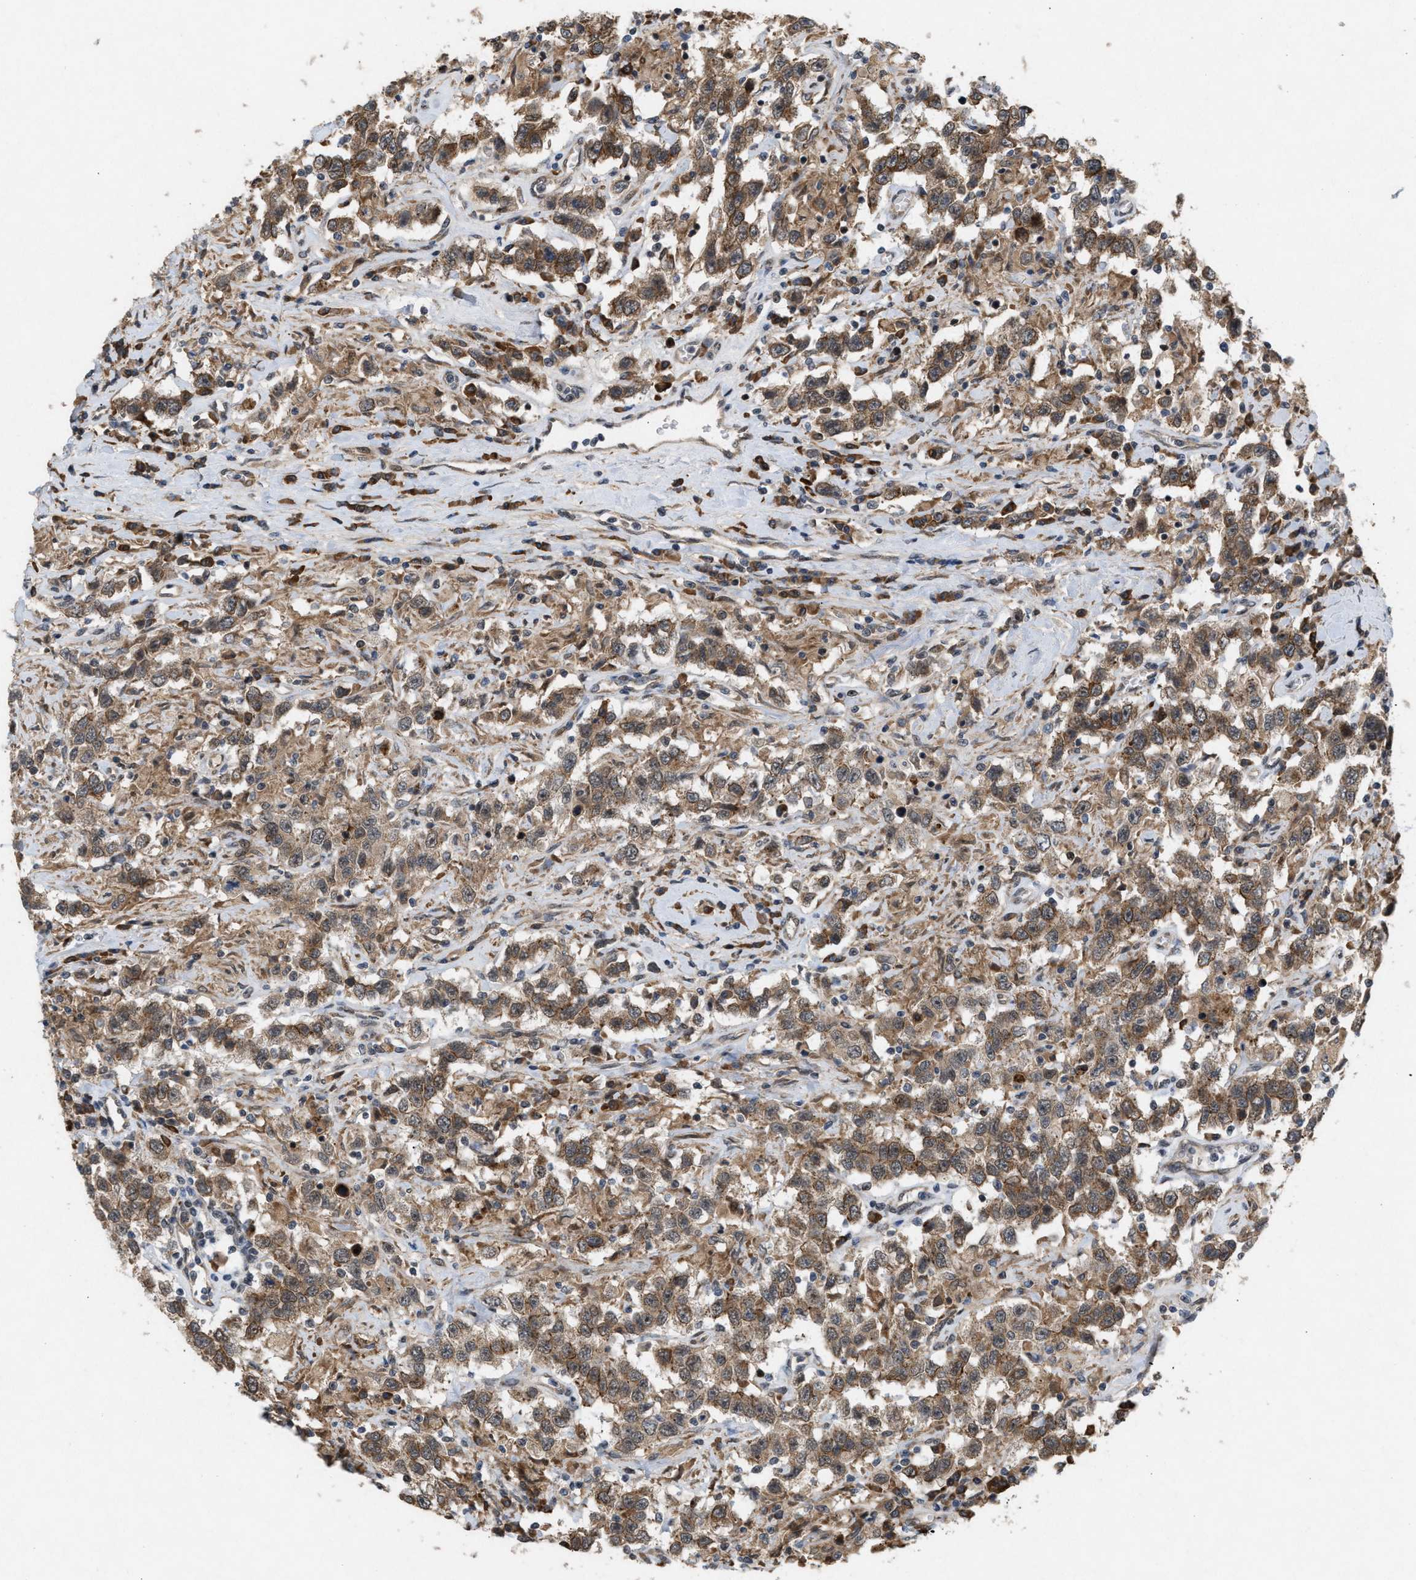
{"staining": {"intensity": "moderate", "quantity": ">75%", "location": "cytoplasmic/membranous"}, "tissue": "testis cancer", "cell_type": "Tumor cells", "image_type": "cancer", "snomed": [{"axis": "morphology", "description": "Seminoma, NOS"}, {"axis": "topography", "description": "Testis"}], "caption": "Testis seminoma stained for a protein (brown) demonstrates moderate cytoplasmic/membranous positive staining in approximately >75% of tumor cells.", "gene": "MFSD6", "patient": {"sex": "male", "age": 41}}